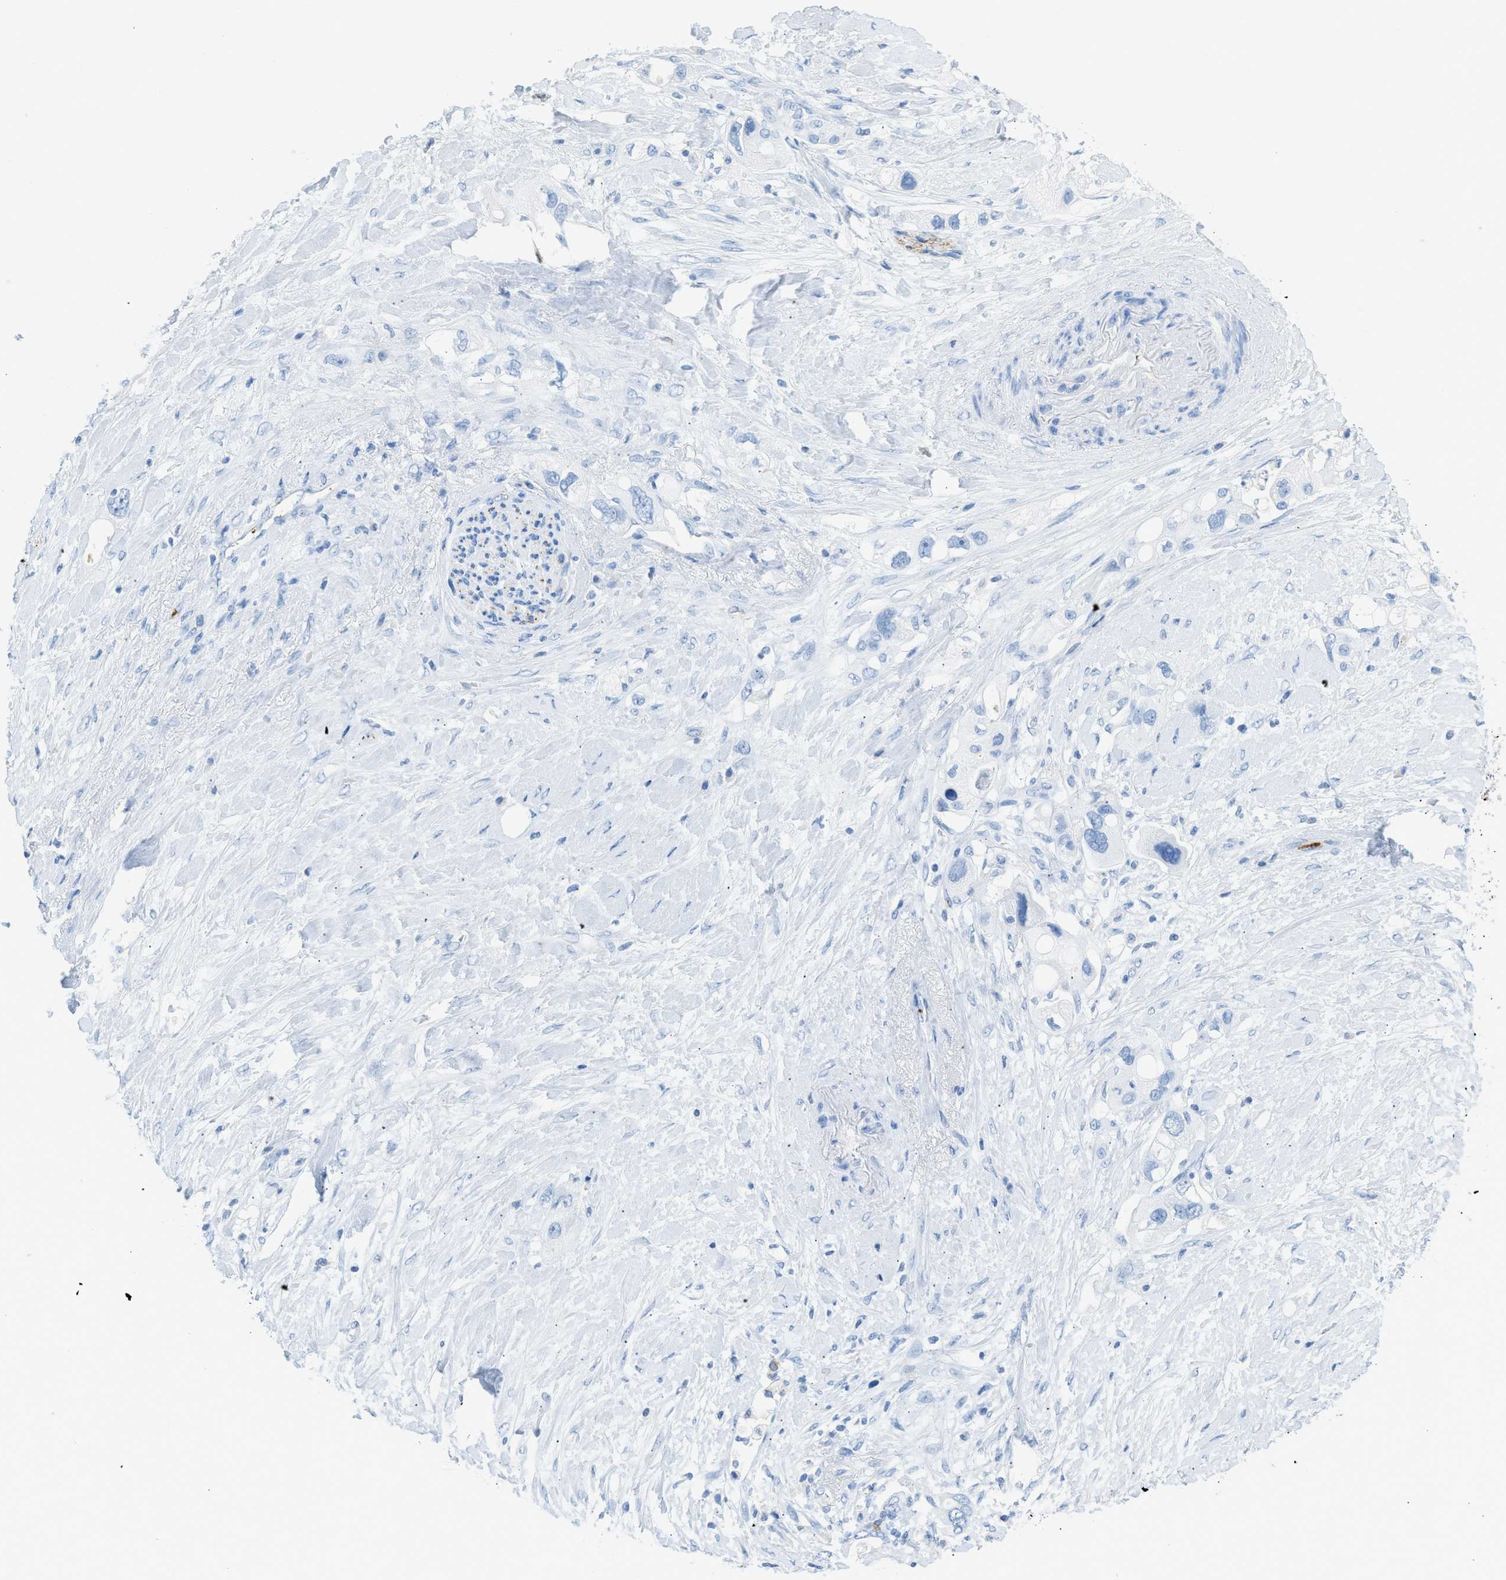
{"staining": {"intensity": "negative", "quantity": "none", "location": "none"}, "tissue": "pancreatic cancer", "cell_type": "Tumor cells", "image_type": "cancer", "snomed": [{"axis": "morphology", "description": "Adenocarcinoma, NOS"}, {"axis": "topography", "description": "Pancreas"}], "caption": "Tumor cells are negative for brown protein staining in pancreatic cancer. The staining was performed using DAB to visualize the protein expression in brown, while the nuclei were stained in blue with hematoxylin (Magnification: 20x).", "gene": "FAIM2", "patient": {"sex": "female", "age": 56}}